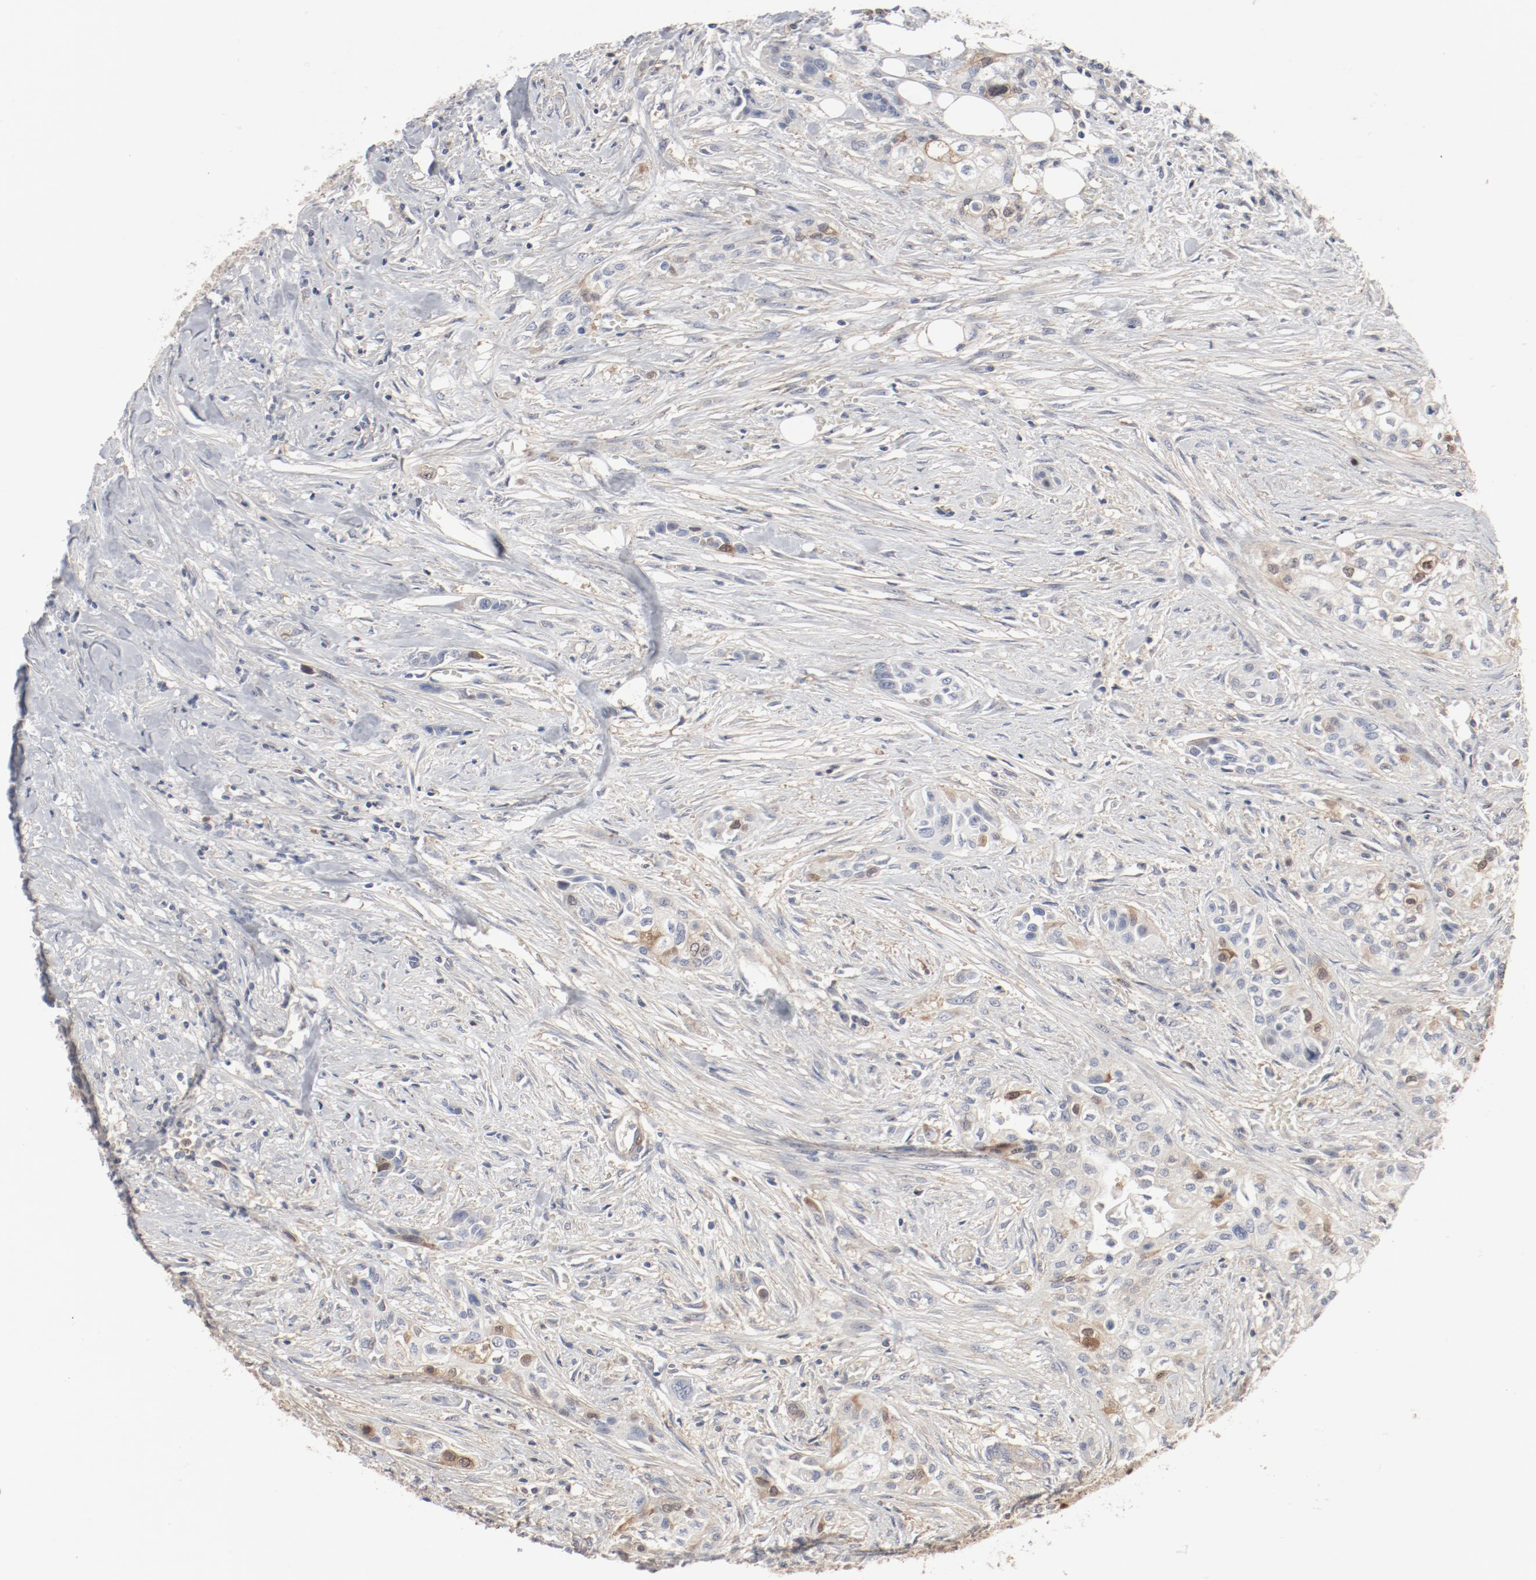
{"staining": {"intensity": "moderate", "quantity": "25%-75%", "location": "cytoplasmic/membranous,nuclear"}, "tissue": "urothelial cancer", "cell_type": "Tumor cells", "image_type": "cancer", "snomed": [{"axis": "morphology", "description": "Urothelial carcinoma, High grade"}, {"axis": "topography", "description": "Urinary bladder"}], "caption": "Human urothelial cancer stained with a protein marker reveals moderate staining in tumor cells.", "gene": "CDK1", "patient": {"sex": "male", "age": 74}}